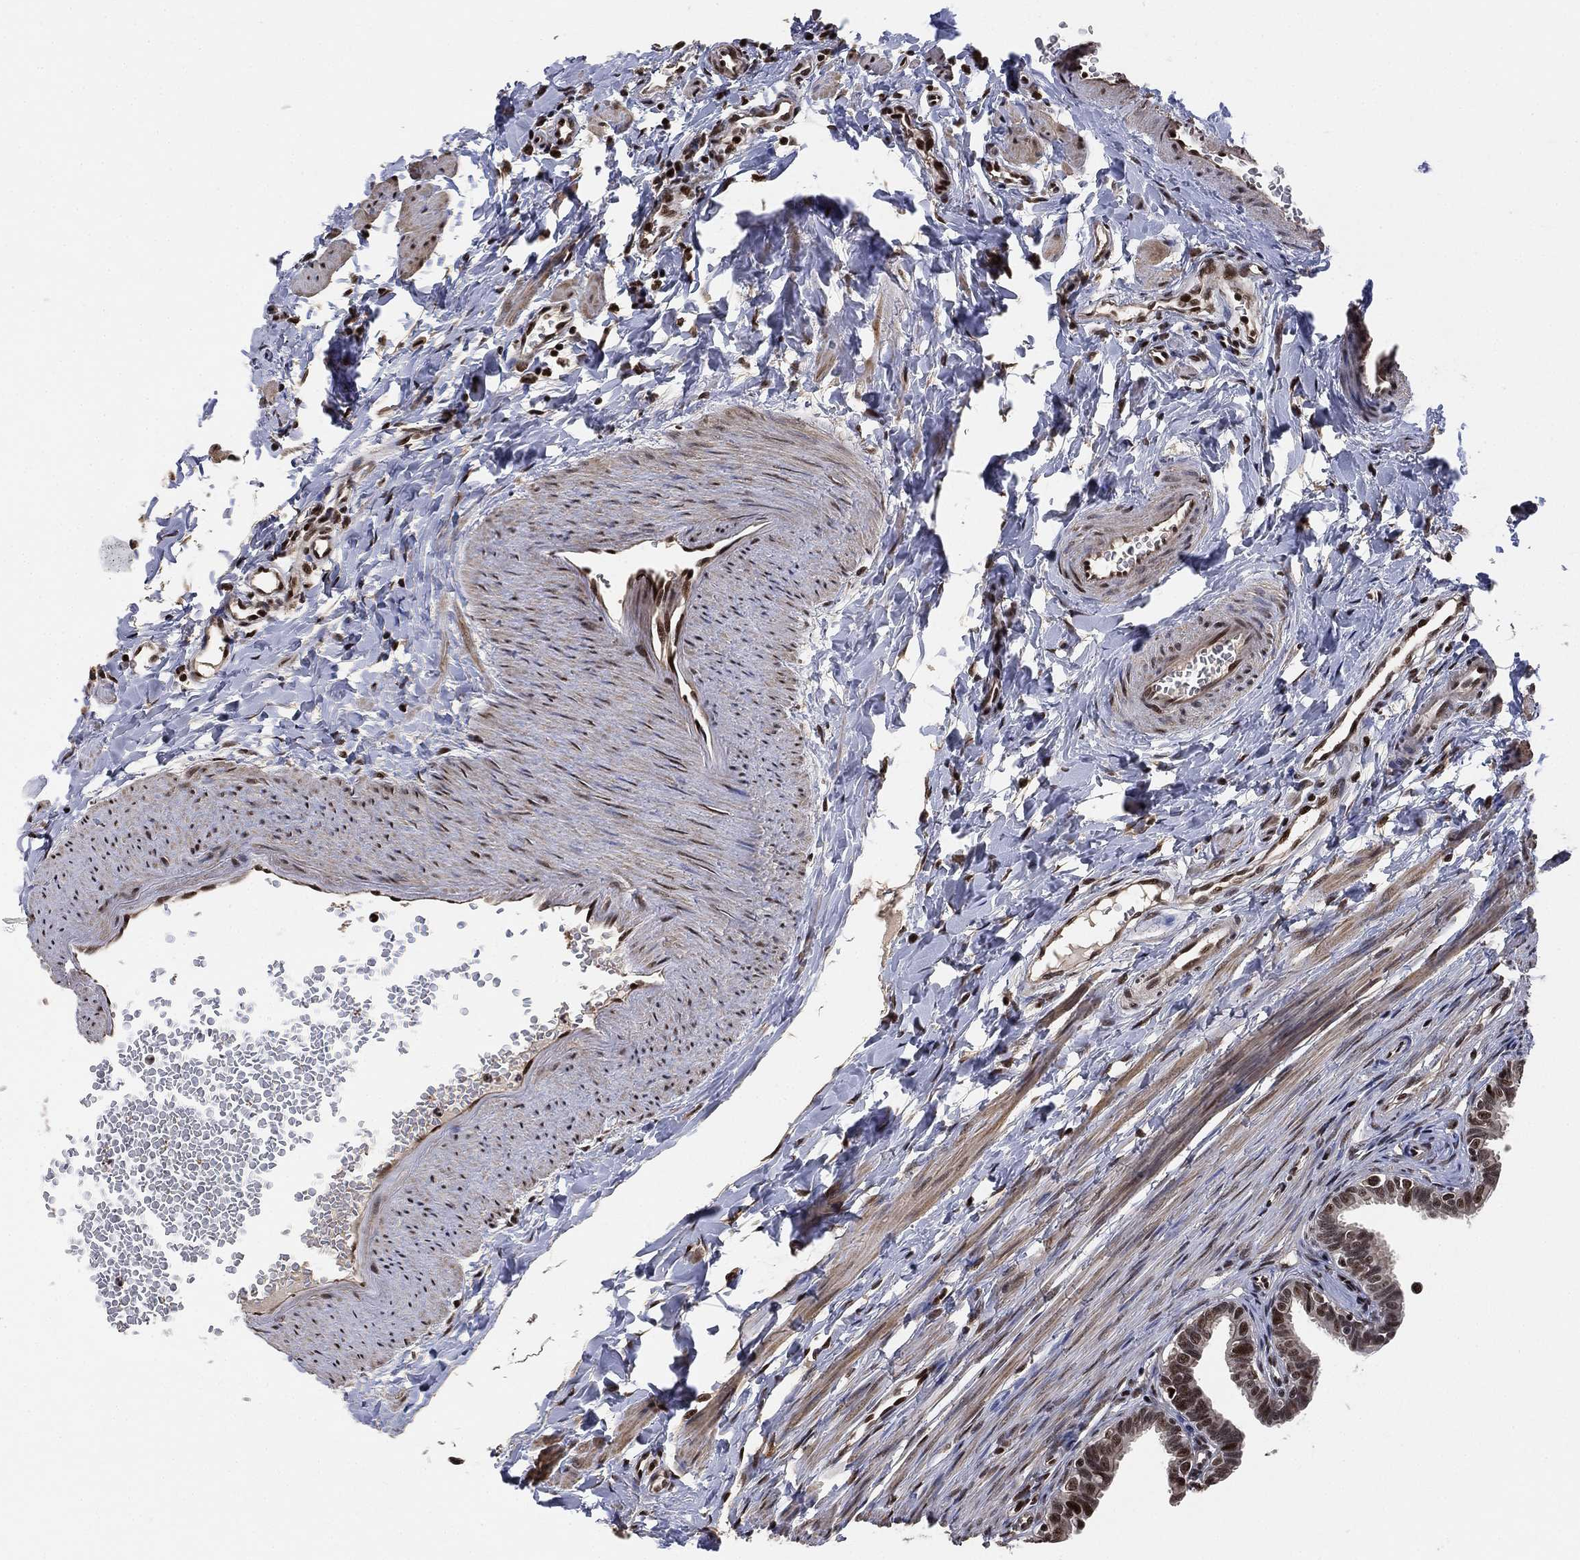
{"staining": {"intensity": "strong", "quantity": ">75%", "location": "nuclear"}, "tissue": "fallopian tube", "cell_type": "Glandular cells", "image_type": "normal", "snomed": [{"axis": "morphology", "description": "Normal tissue, NOS"}, {"axis": "topography", "description": "Fallopian tube"}], "caption": "Protein analysis of benign fallopian tube exhibits strong nuclear staining in about >75% of glandular cells.", "gene": "ZSCAN30", "patient": {"sex": "female", "age": 36}}